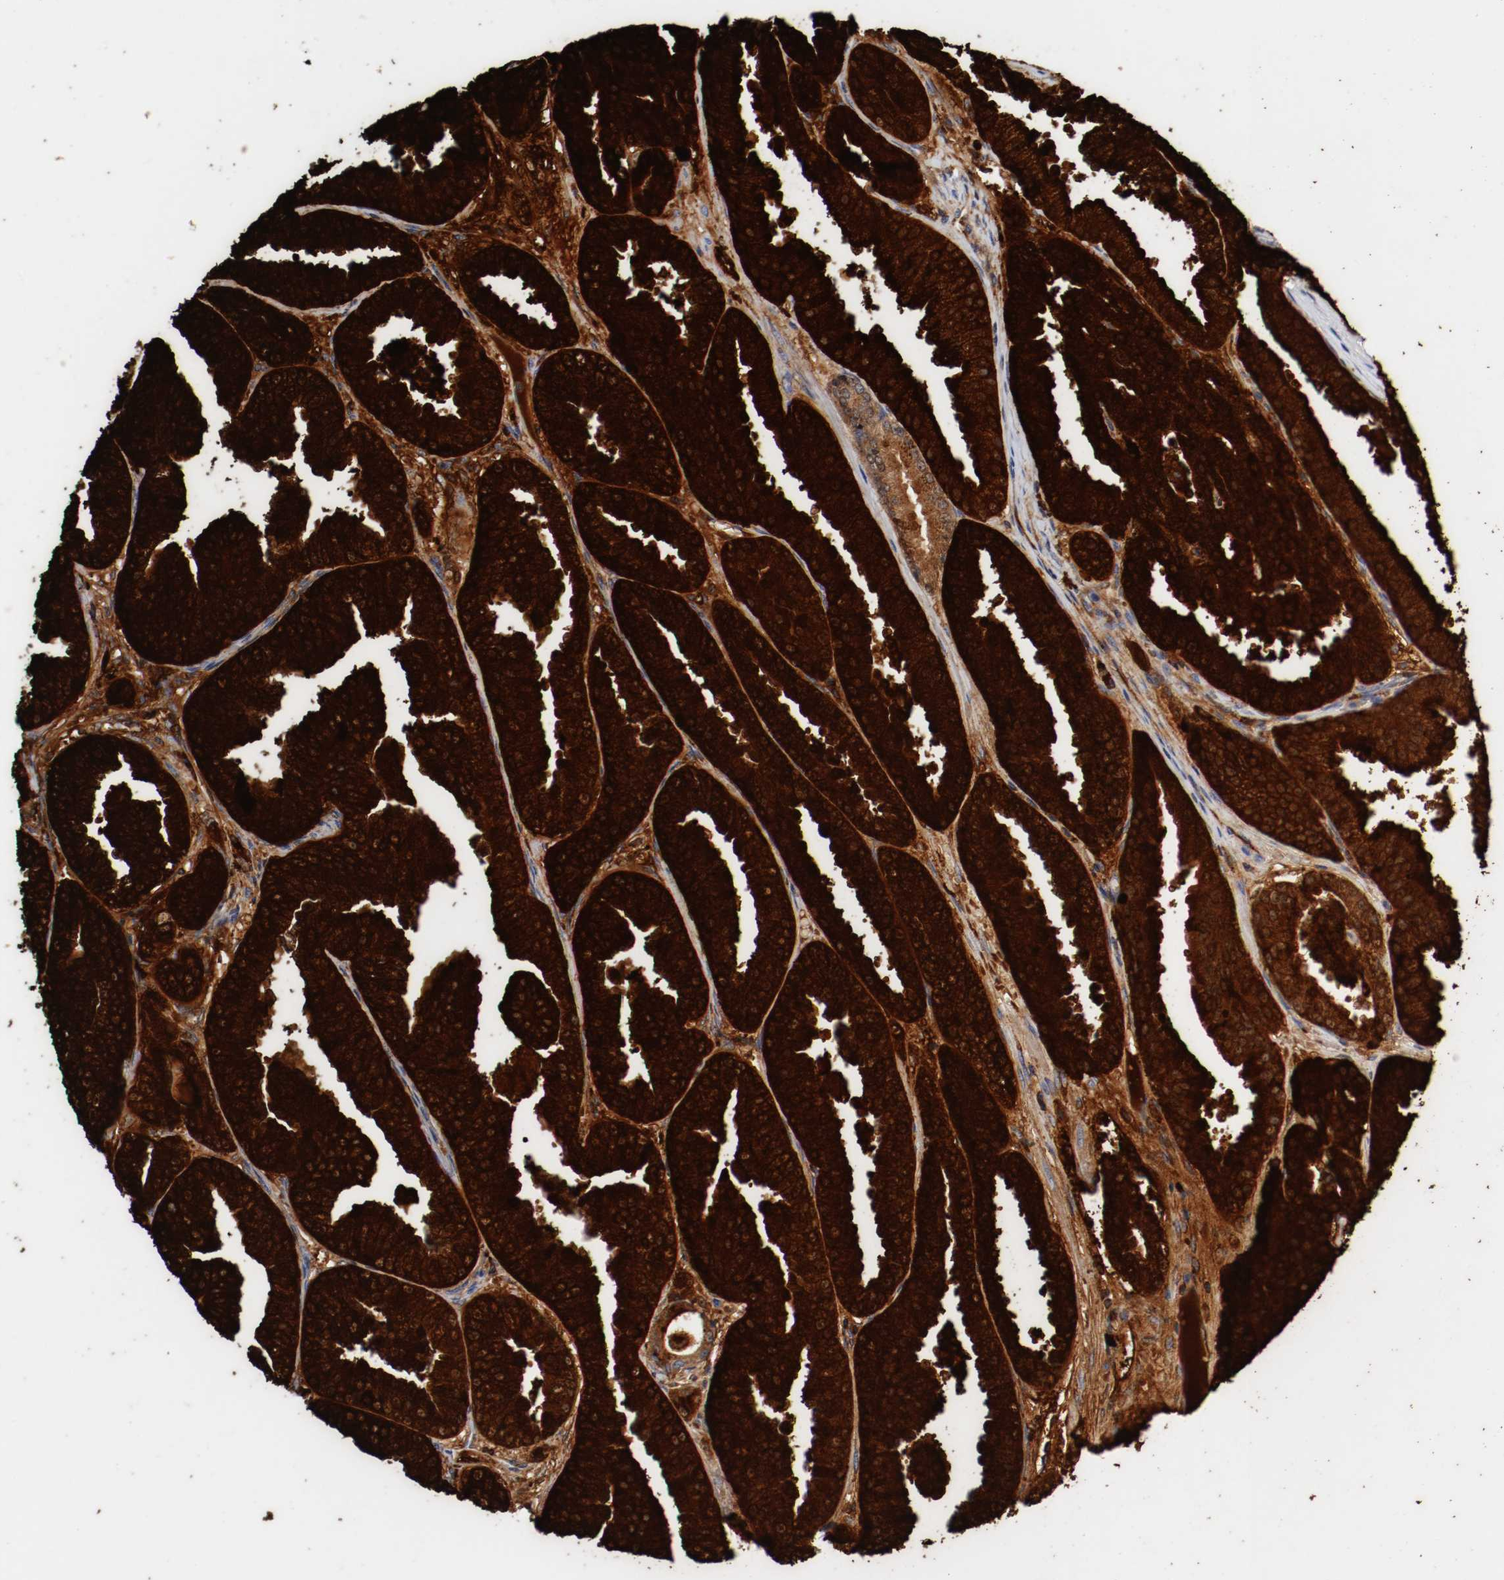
{"staining": {"intensity": "strong", "quantity": ">75%", "location": "cytoplasmic/membranous"}, "tissue": "prostate cancer", "cell_type": "Tumor cells", "image_type": "cancer", "snomed": [{"axis": "morphology", "description": "Adenocarcinoma, High grade"}, {"axis": "topography", "description": "Prostate"}], "caption": "A photomicrograph of prostate adenocarcinoma (high-grade) stained for a protein shows strong cytoplasmic/membranous brown staining in tumor cells. The staining is performed using DAB brown chromogen to label protein expression. The nuclei are counter-stained blue using hematoxylin.", "gene": "GAD1", "patient": {"sex": "male", "age": 61}}